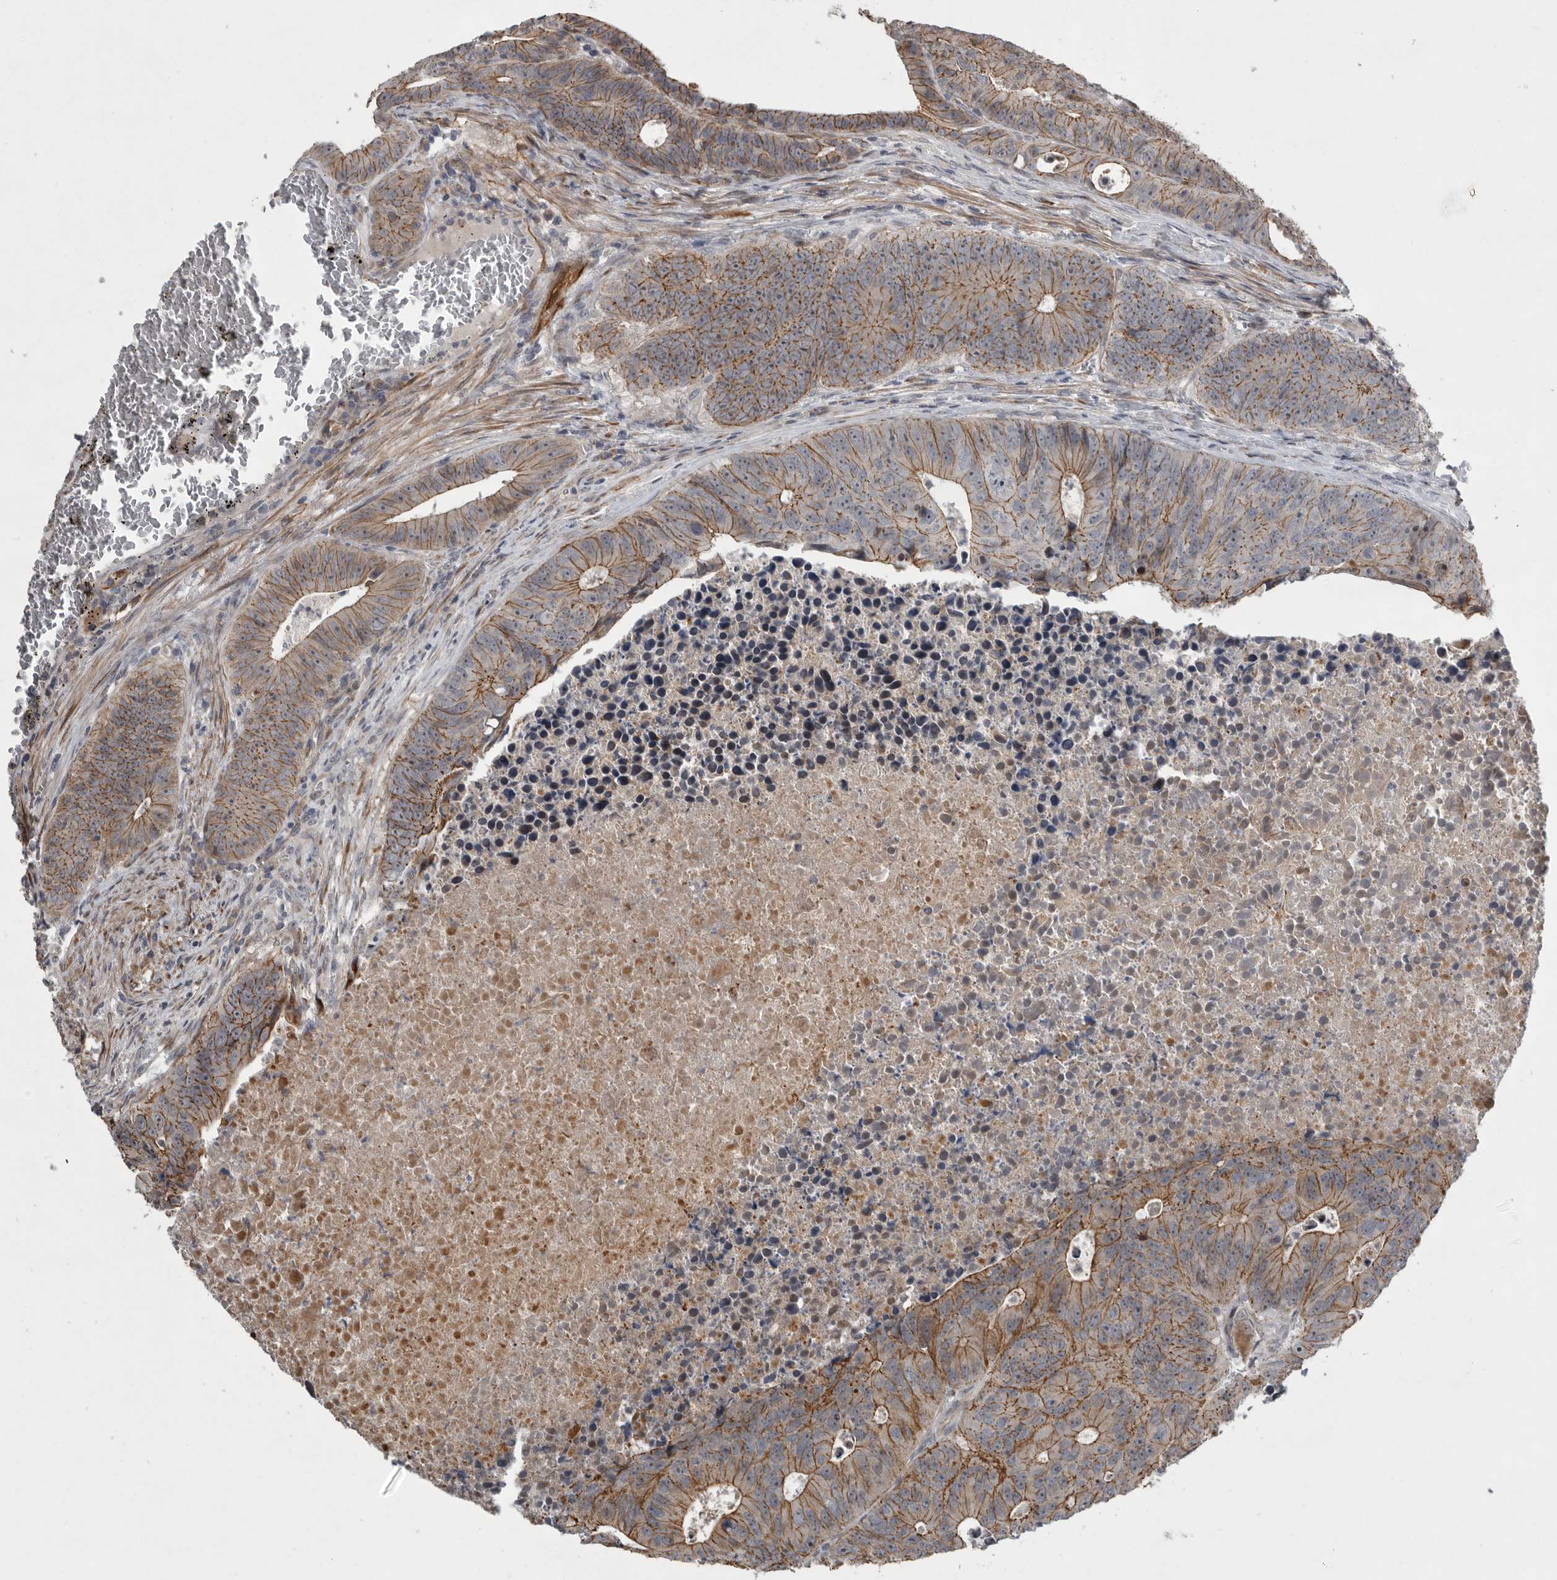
{"staining": {"intensity": "moderate", "quantity": ">75%", "location": "cytoplasmic/membranous"}, "tissue": "colorectal cancer", "cell_type": "Tumor cells", "image_type": "cancer", "snomed": [{"axis": "morphology", "description": "Adenocarcinoma, NOS"}, {"axis": "topography", "description": "Colon"}], "caption": "Human colorectal adenocarcinoma stained with a protein marker displays moderate staining in tumor cells.", "gene": "MPDZ", "patient": {"sex": "male", "age": 87}}